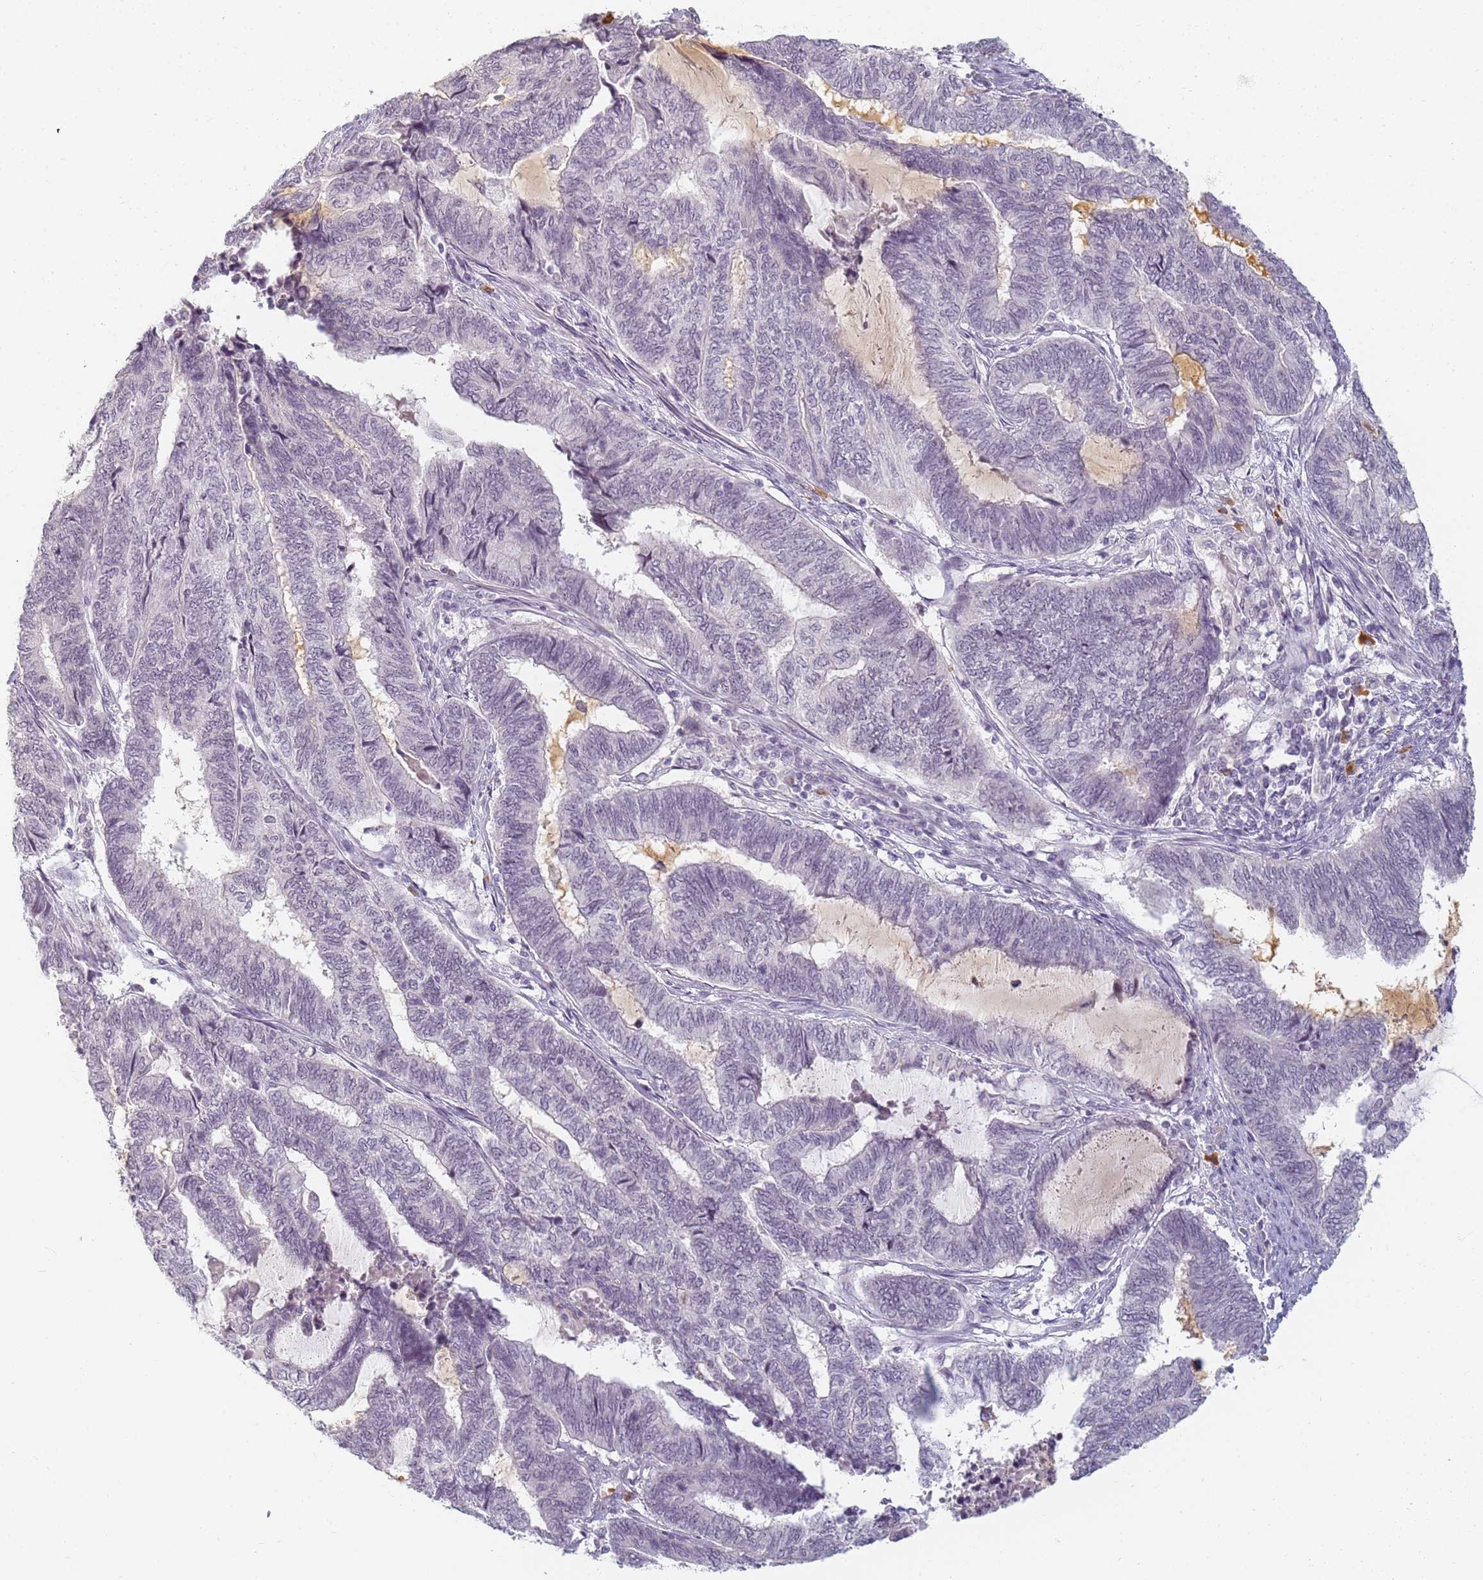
{"staining": {"intensity": "negative", "quantity": "none", "location": "none"}, "tissue": "endometrial cancer", "cell_type": "Tumor cells", "image_type": "cancer", "snomed": [{"axis": "morphology", "description": "Adenocarcinoma, NOS"}, {"axis": "topography", "description": "Uterus"}, {"axis": "topography", "description": "Endometrium"}], "caption": "Human endometrial adenocarcinoma stained for a protein using IHC demonstrates no staining in tumor cells.", "gene": "SLC38A9", "patient": {"sex": "female", "age": 70}}